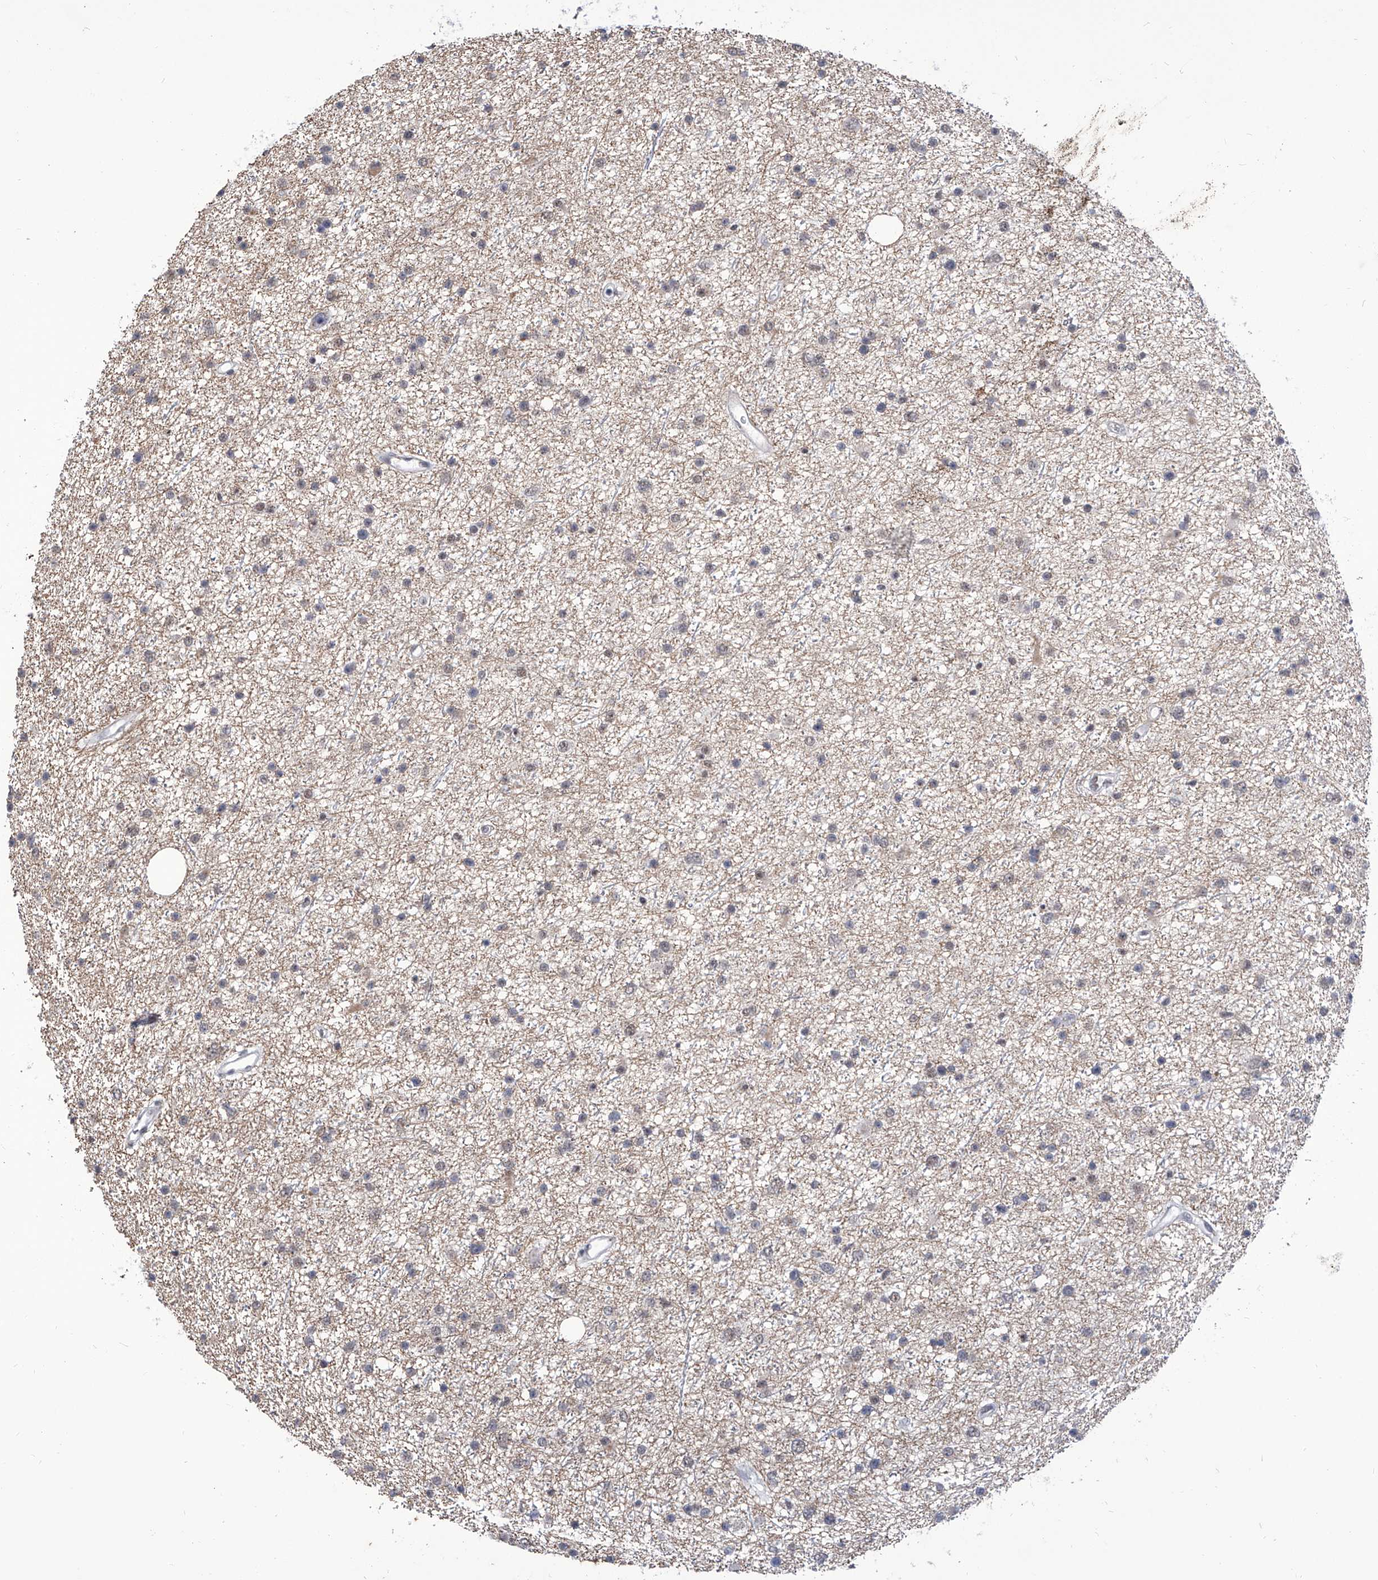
{"staining": {"intensity": "negative", "quantity": "none", "location": "none"}, "tissue": "glioma", "cell_type": "Tumor cells", "image_type": "cancer", "snomed": [{"axis": "morphology", "description": "Glioma, malignant, Low grade"}, {"axis": "topography", "description": "Cerebral cortex"}], "caption": "This is an IHC photomicrograph of human glioma. There is no expression in tumor cells.", "gene": "SART1", "patient": {"sex": "female", "age": 39}}